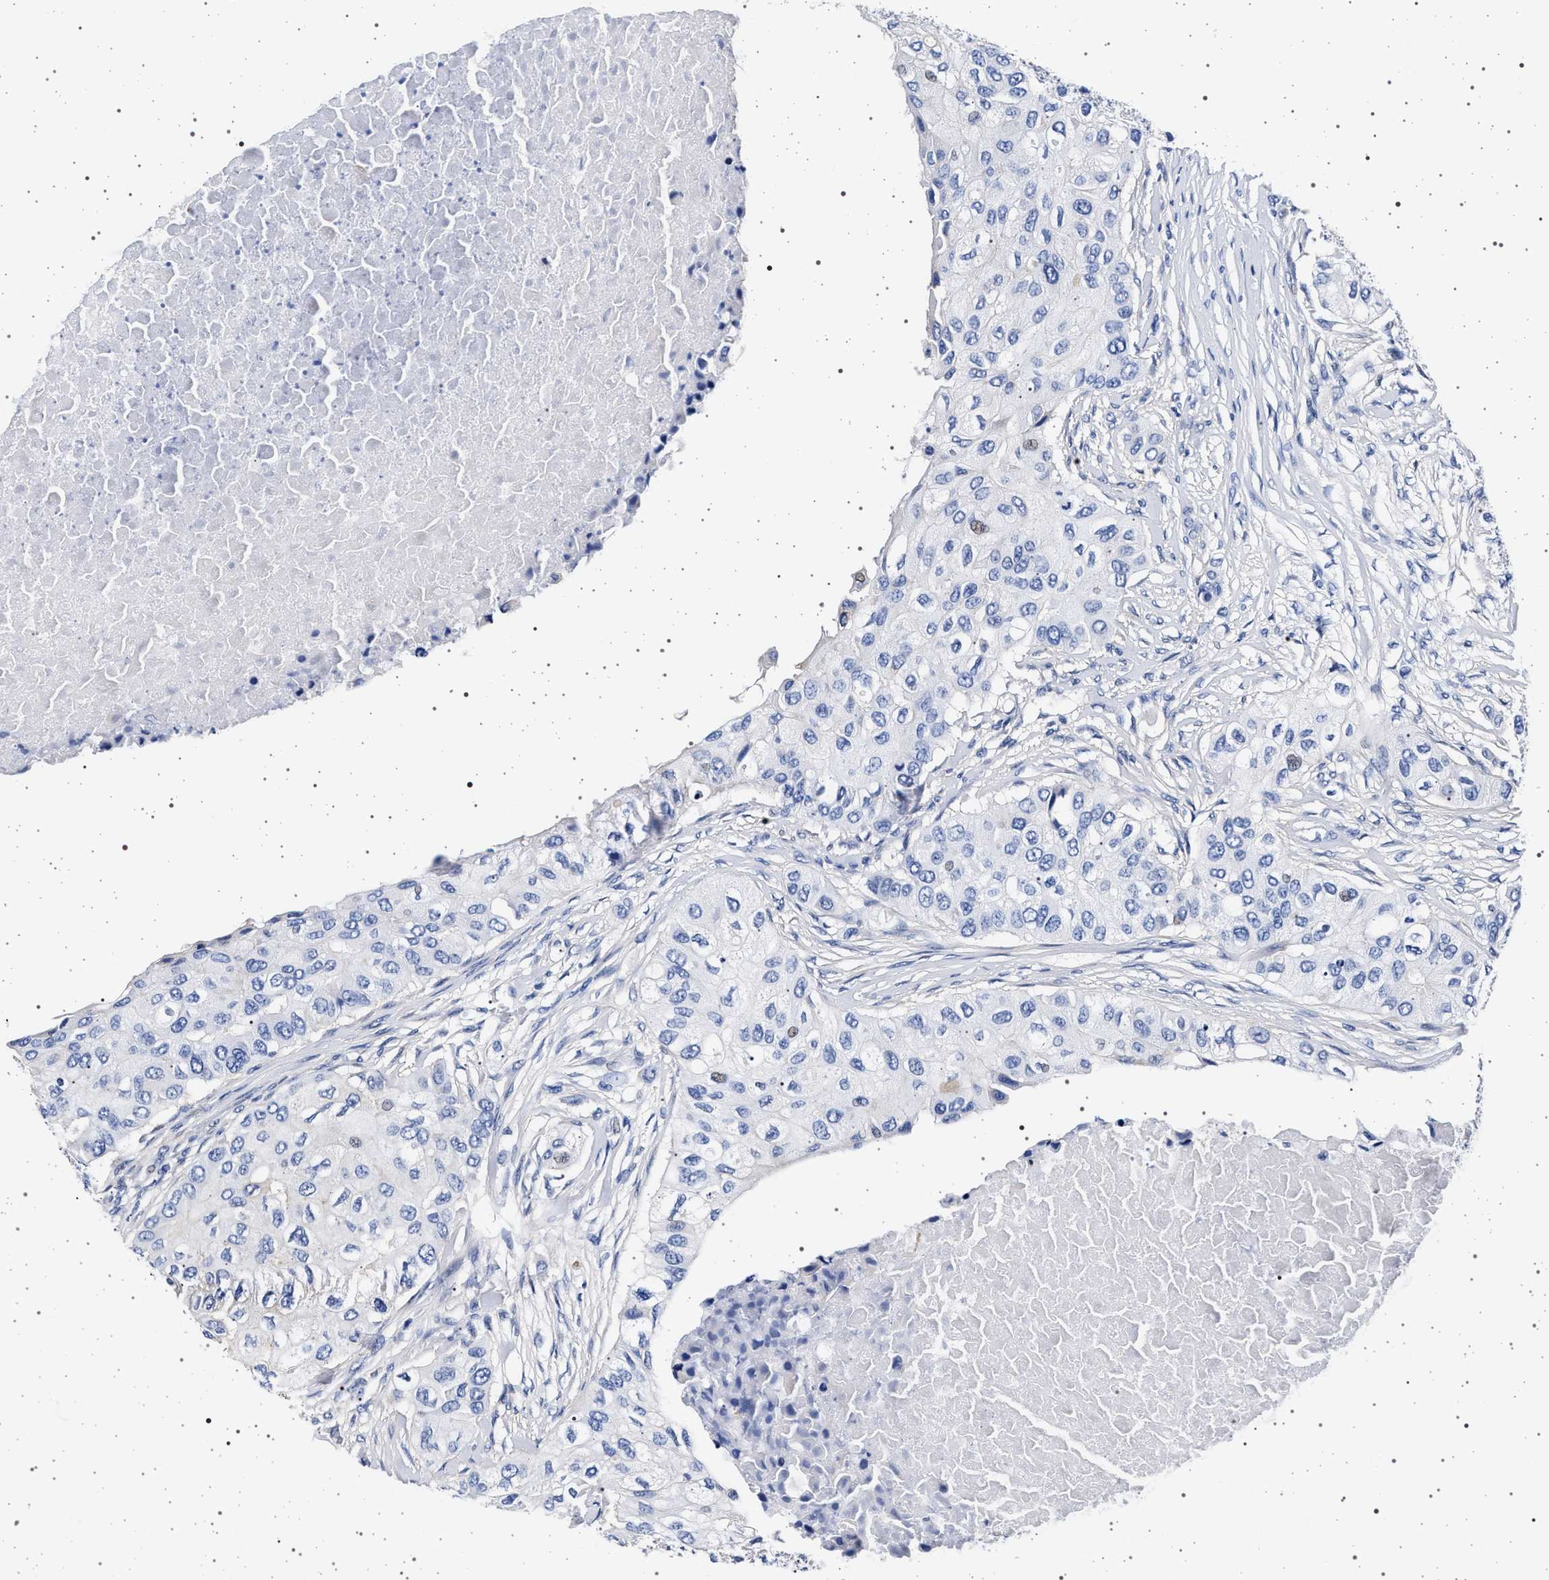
{"staining": {"intensity": "negative", "quantity": "none", "location": "none"}, "tissue": "breast cancer", "cell_type": "Tumor cells", "image_type": "cancer", "snomed": [{"axis": "morphology", "description": "Normal tissue, NOS"}, {"axis": "morphology", "description": "Duct carcinoma"}, {"axis": "topography", "description": "Breast"}], "caption": "IHC image of breast cancer stained for a protein (brown), which demonstrates no expression in tumor cells.", "gene": "SLC9A1", "patient": {"sex": "female", "age": 49}}